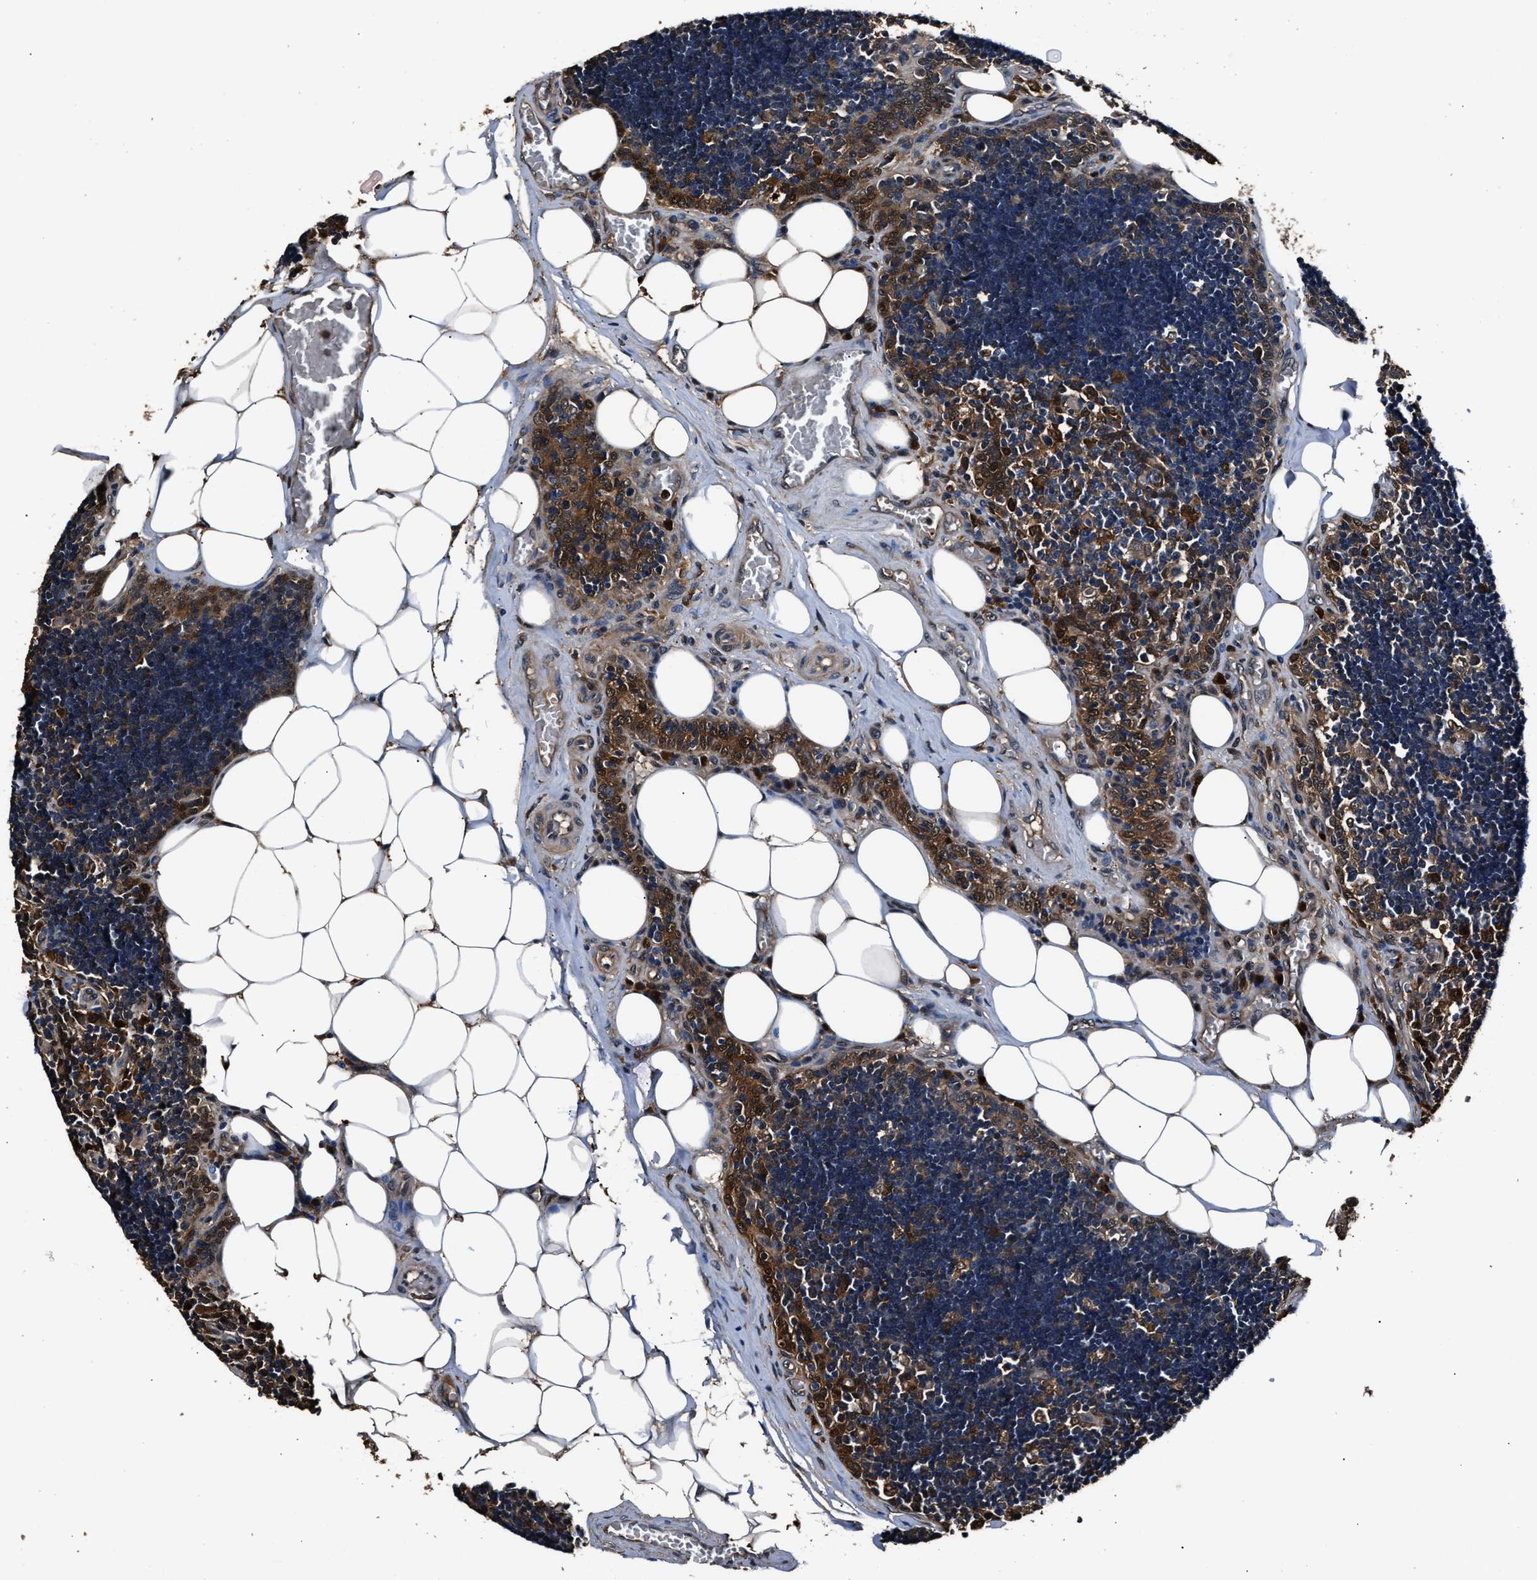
{"staining": {"intensity": "weak", "quantity": ">75%", "location": "cytoplasmic/membranous"}, "tissue": "lymph node", "cell_type": "Germinal center cells", "image_type": "normal", "snomed": [{"axis": "morphology", "description": "Normal tissue, NOS"}, {"axis": "topography", "description": "Lymph node"}], "caption": "A high-resolution photomicrograph shows immunohistochemistry staining of normal lymph node, which demonstrates weak cytoplasmic/membranous staining in approximately >75% of germinal center cells.", "gene": "GSTP1", "patient": {"sex": "male", "age": 33}}